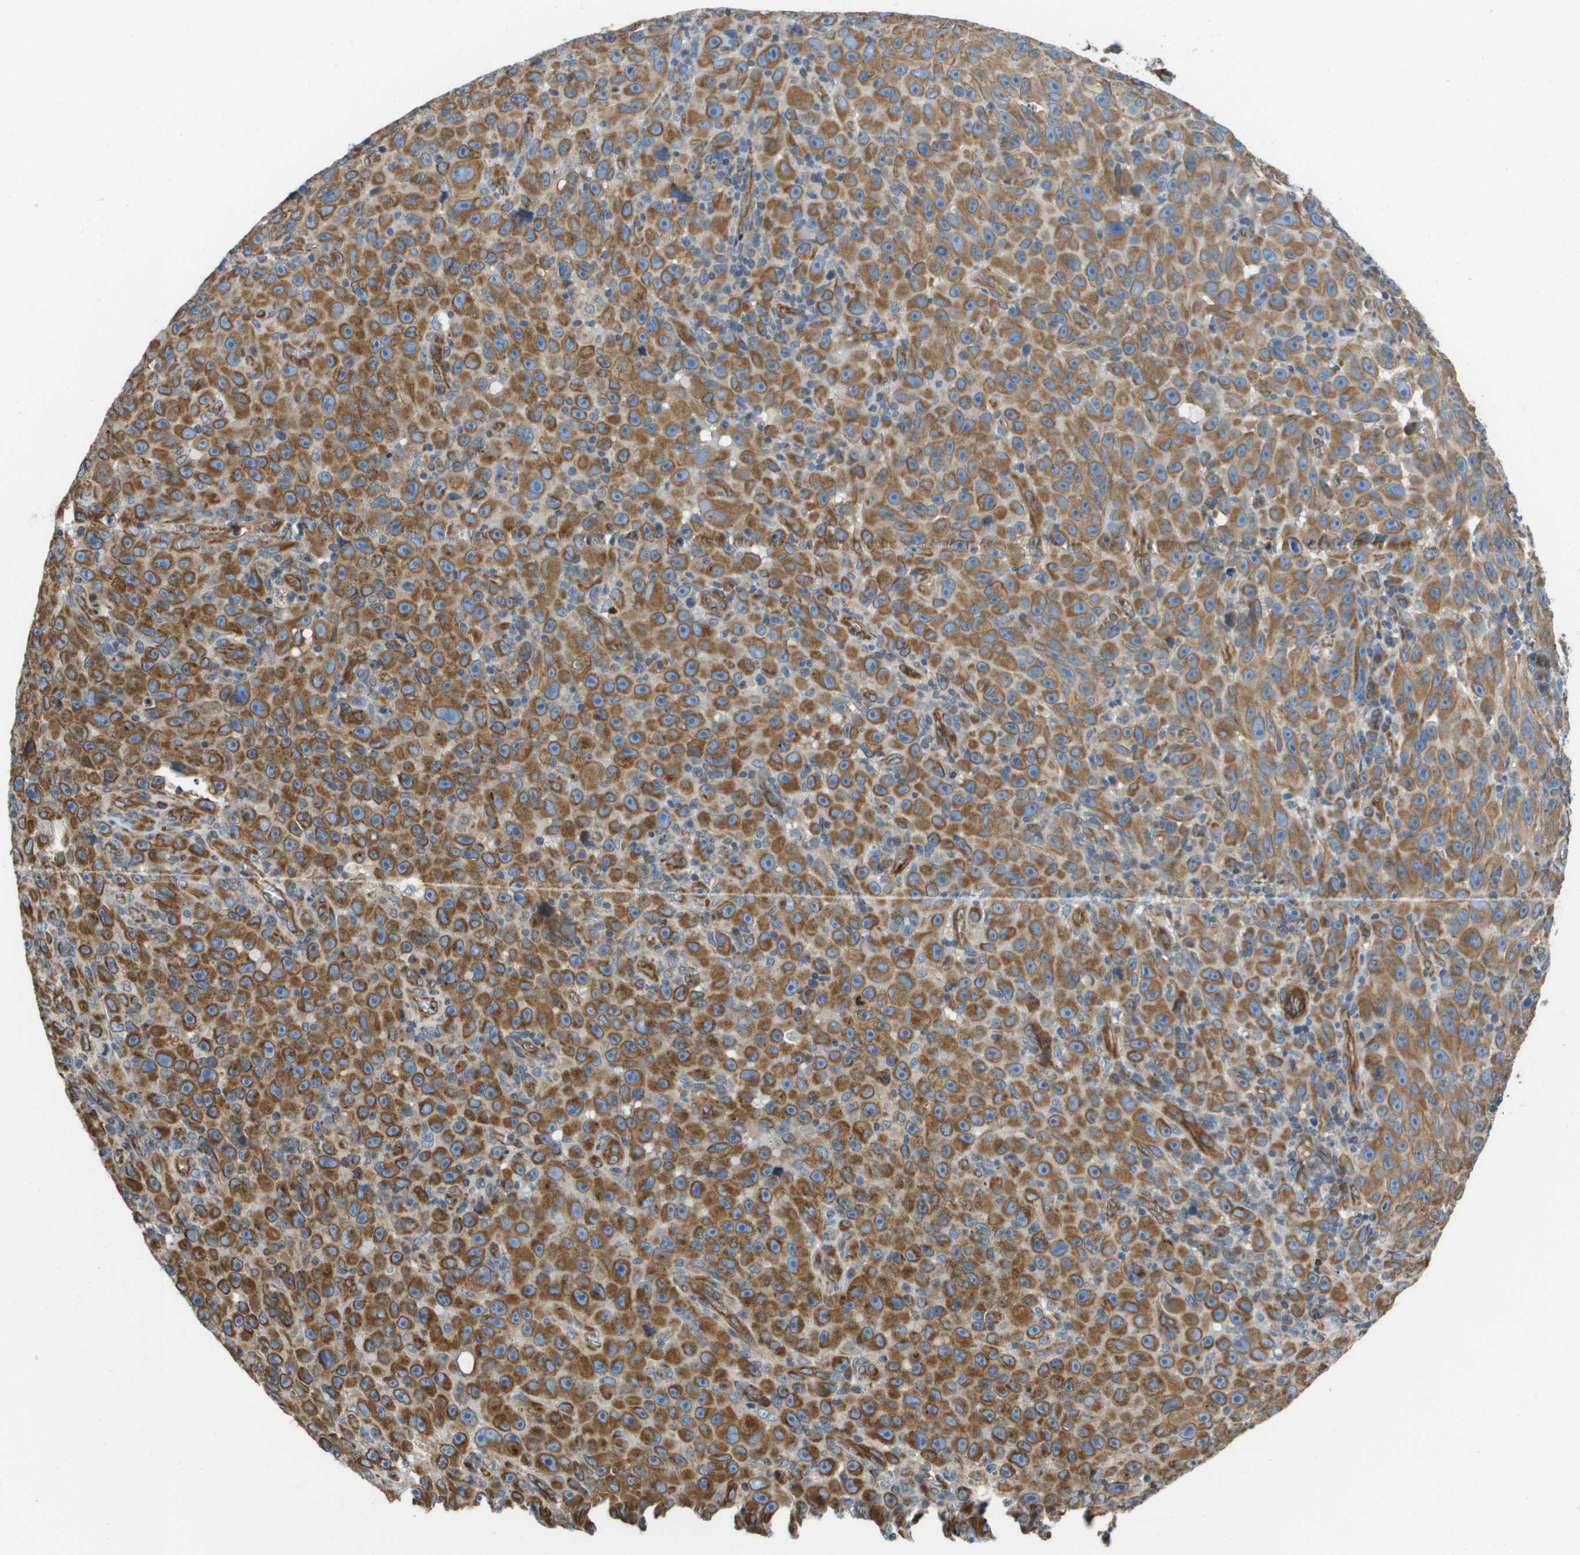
{"staining": {"intensity": "weak", "quantity": ">75%", "location": "cytoplasmic/membranous"}, "tissue": "melanoma", "cell_type": "Tumor cells", "image_type": "cancer", "snomed": [{"axis": "morphology", "description": "Malignant melanoma, NOS"}, {"axis": "topography", "description": "Skin"}], "caption": "Protein expression analysis of human malignant melanoma reveals weak cytoplasmic/membranous positivity in approximately >75% of tumor cells. The protein is shown in brown color, while the nuclei are stained blue.", "gene": "HSD17B12", "patient": {"sex": "female", "age": 82}}